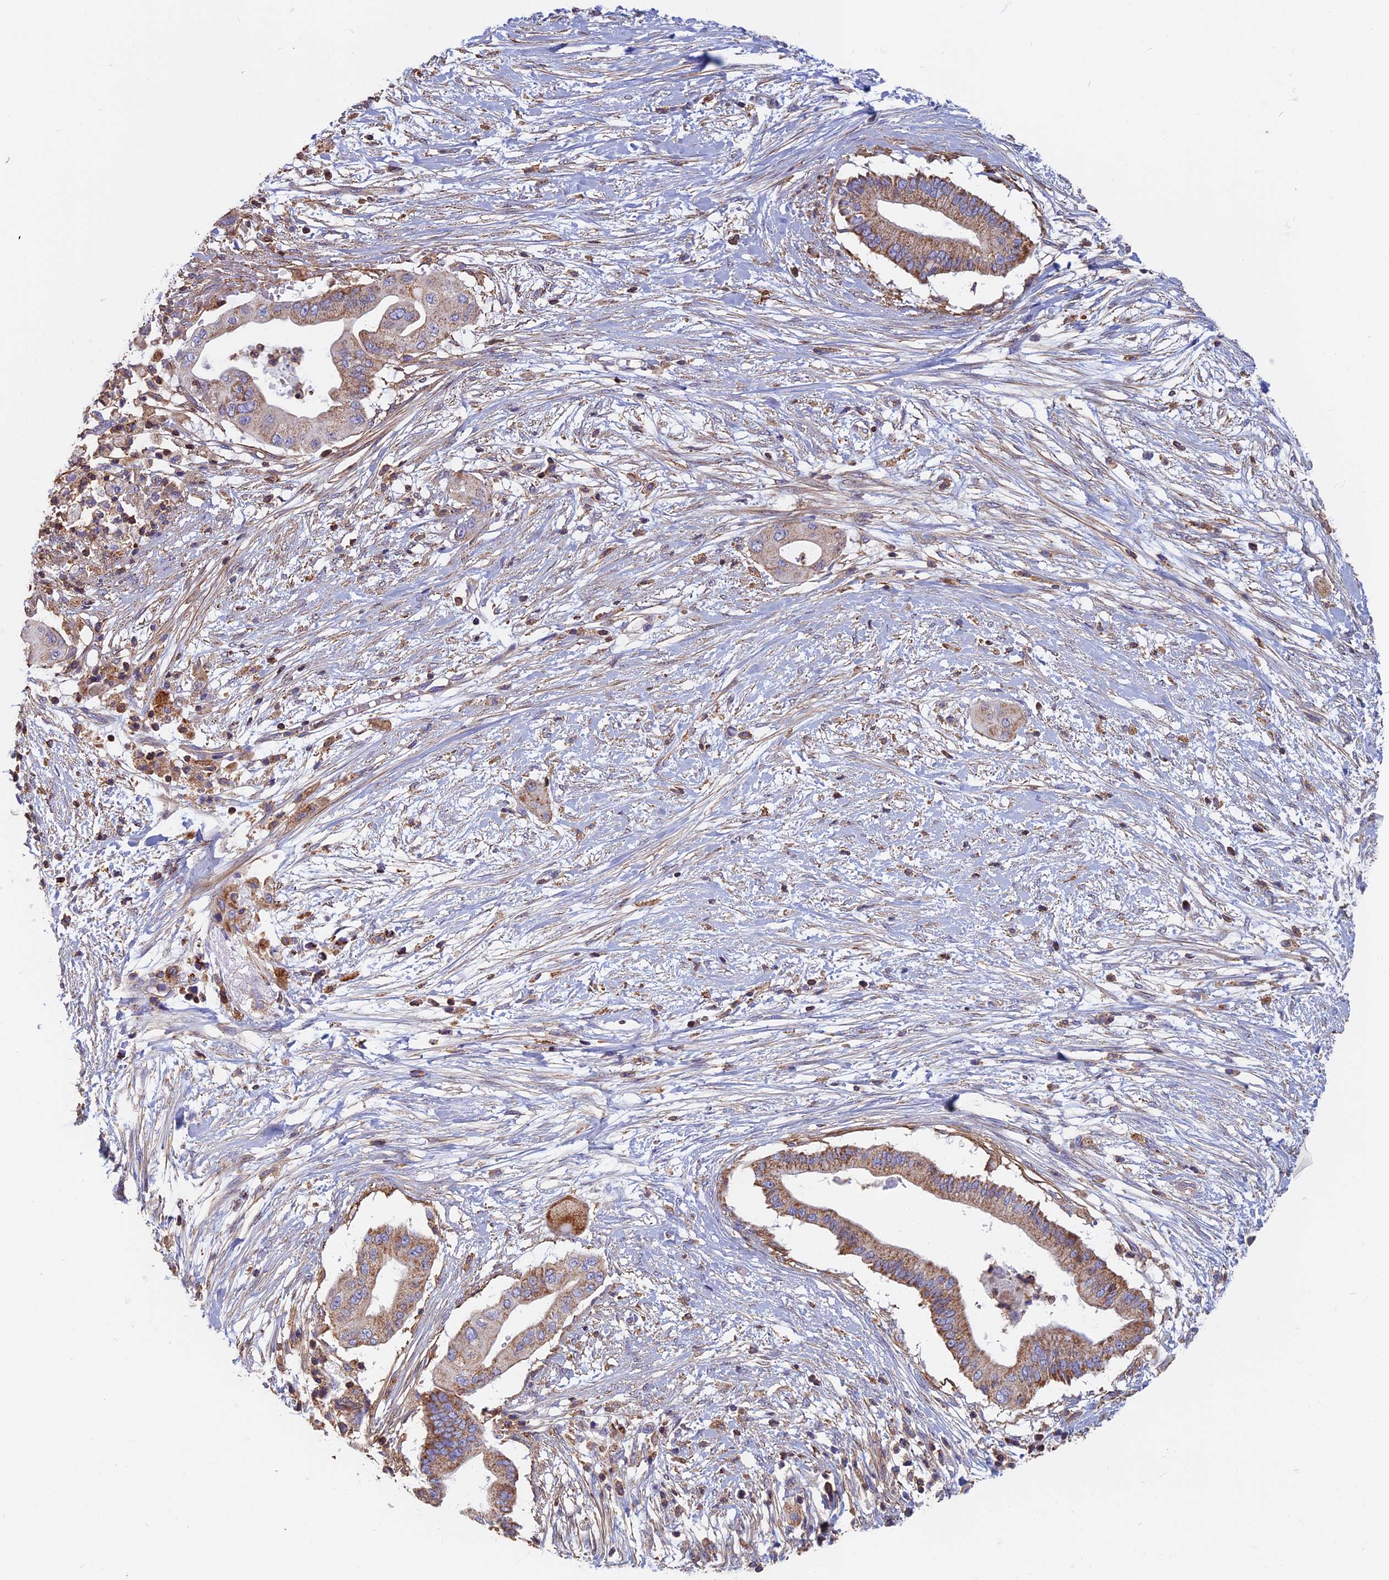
{"staining": {"intensity": "moderate", "quantity": "25%-75%", "location": "cytoplasmic/membranous"}, "tissue": "pancreatic cancer", "cell_type": "Tumor cells", "image_type": "cancer", "snomed": [{"axis": "morphology", "description": "Adenocarcinoma, NOS"}, {"axis": "topography", "description": "Pancreas"}], "caption": "Immunohistochemical staining of pancreatic cancer demonstrates medium levels of moderate cytoplasmic/membranous protein expression in about 25%-75% of tumor cells. Using DAB (3,3'-diaminobenzidine) (brown) and hematoxylin (blue) stains, captured at high magnification using brightfield microscopy.", "gene": "HSD17B8", "patient": {"sex": "male", "age": 68}}